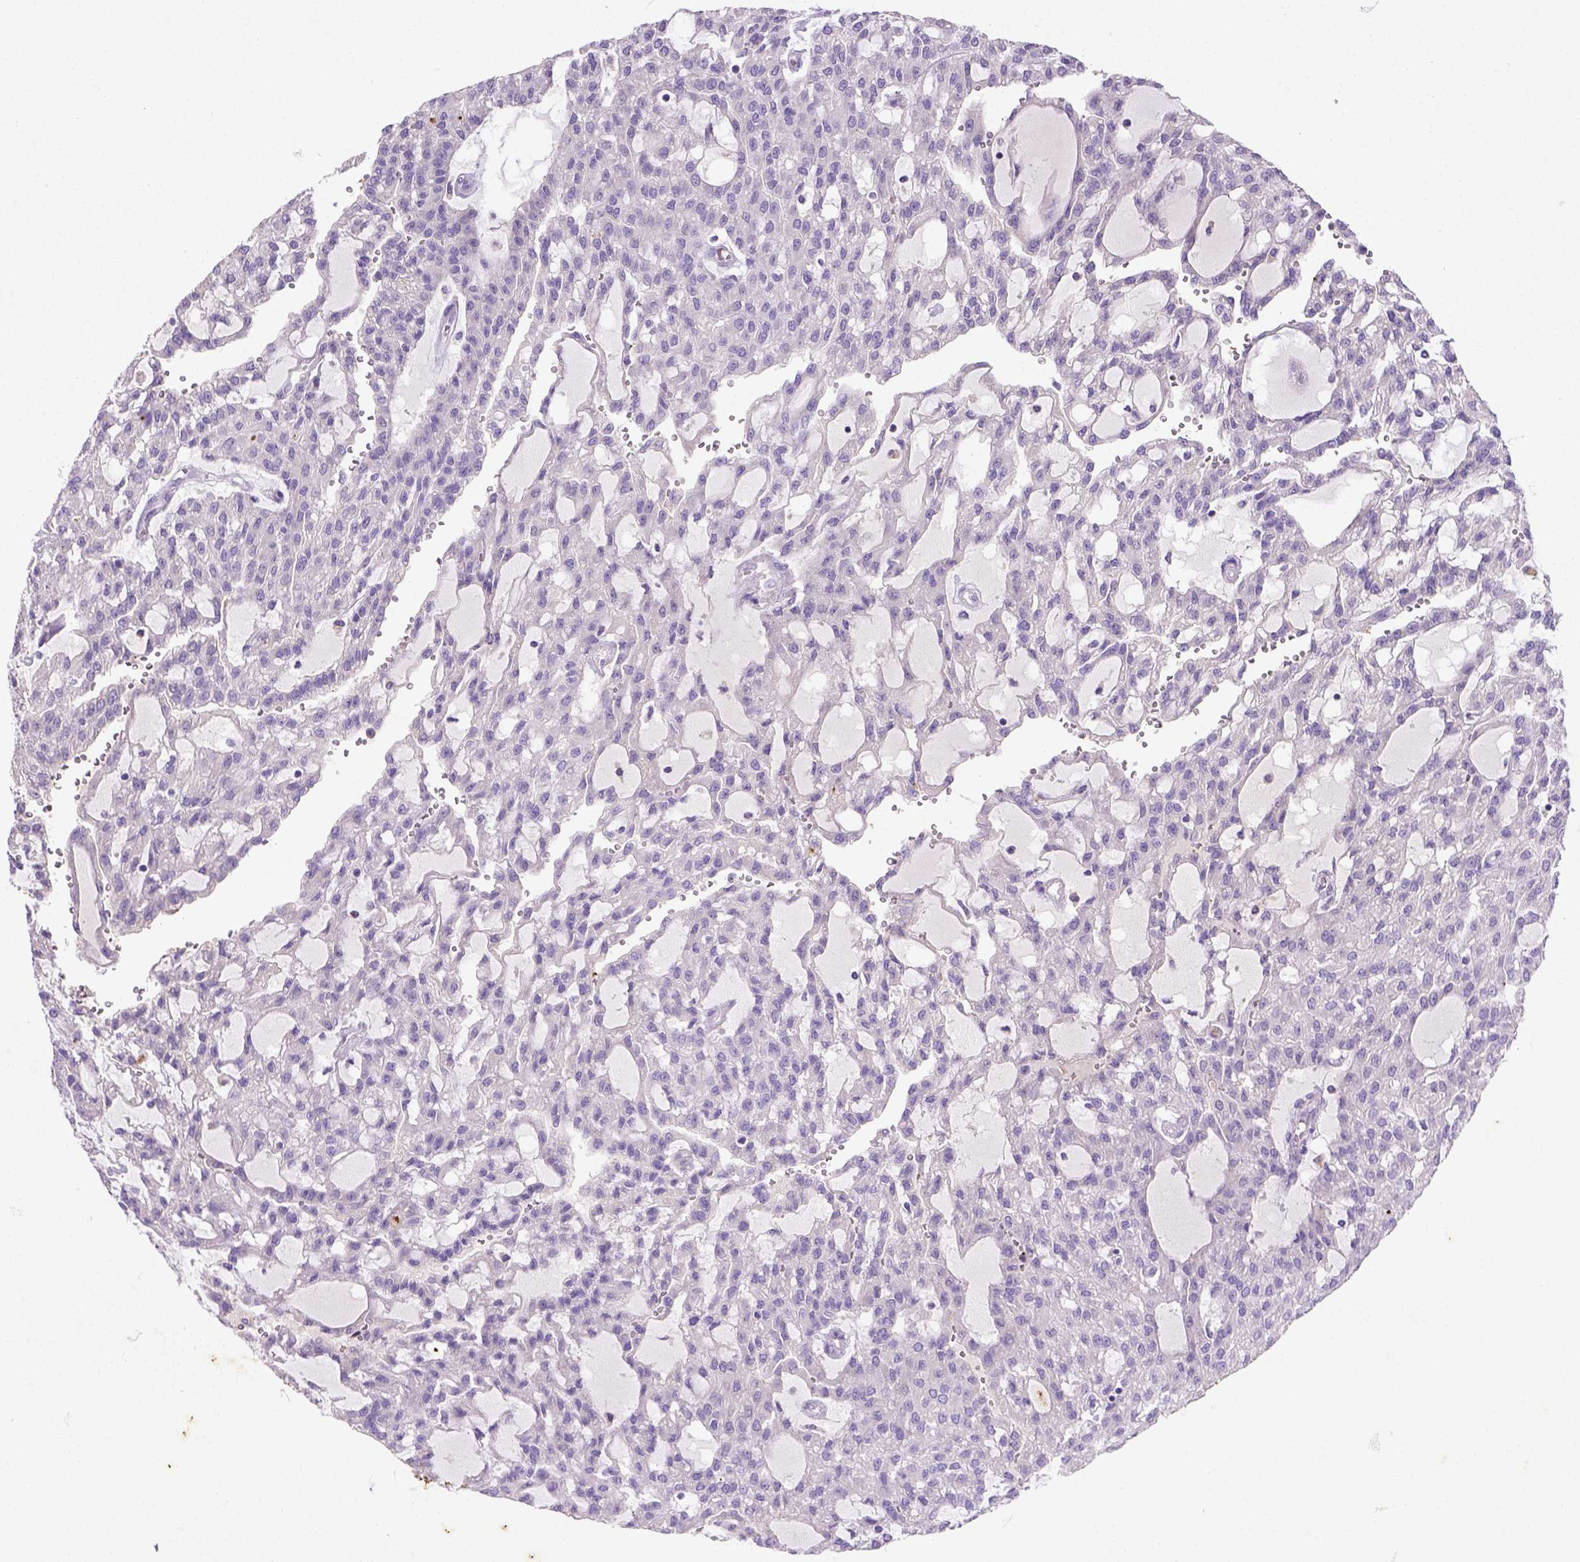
{"staining": {"intensity": "negative", "quantity": "none", "location": "none"}, "tissue": "renal cancer", "cell_type": "Tumor cells", "image_type": "cancer", "snomed": [{"axis": "morphology", "description": "Adenocarcinoma, NOS"}, {"axis": "topography", "description": "Kidney"}], "caption": "There is no significant expression in tumor cells of renal cancer.", "gene": "NUDT2", "patient": {"sex": "male", "age": 63}}